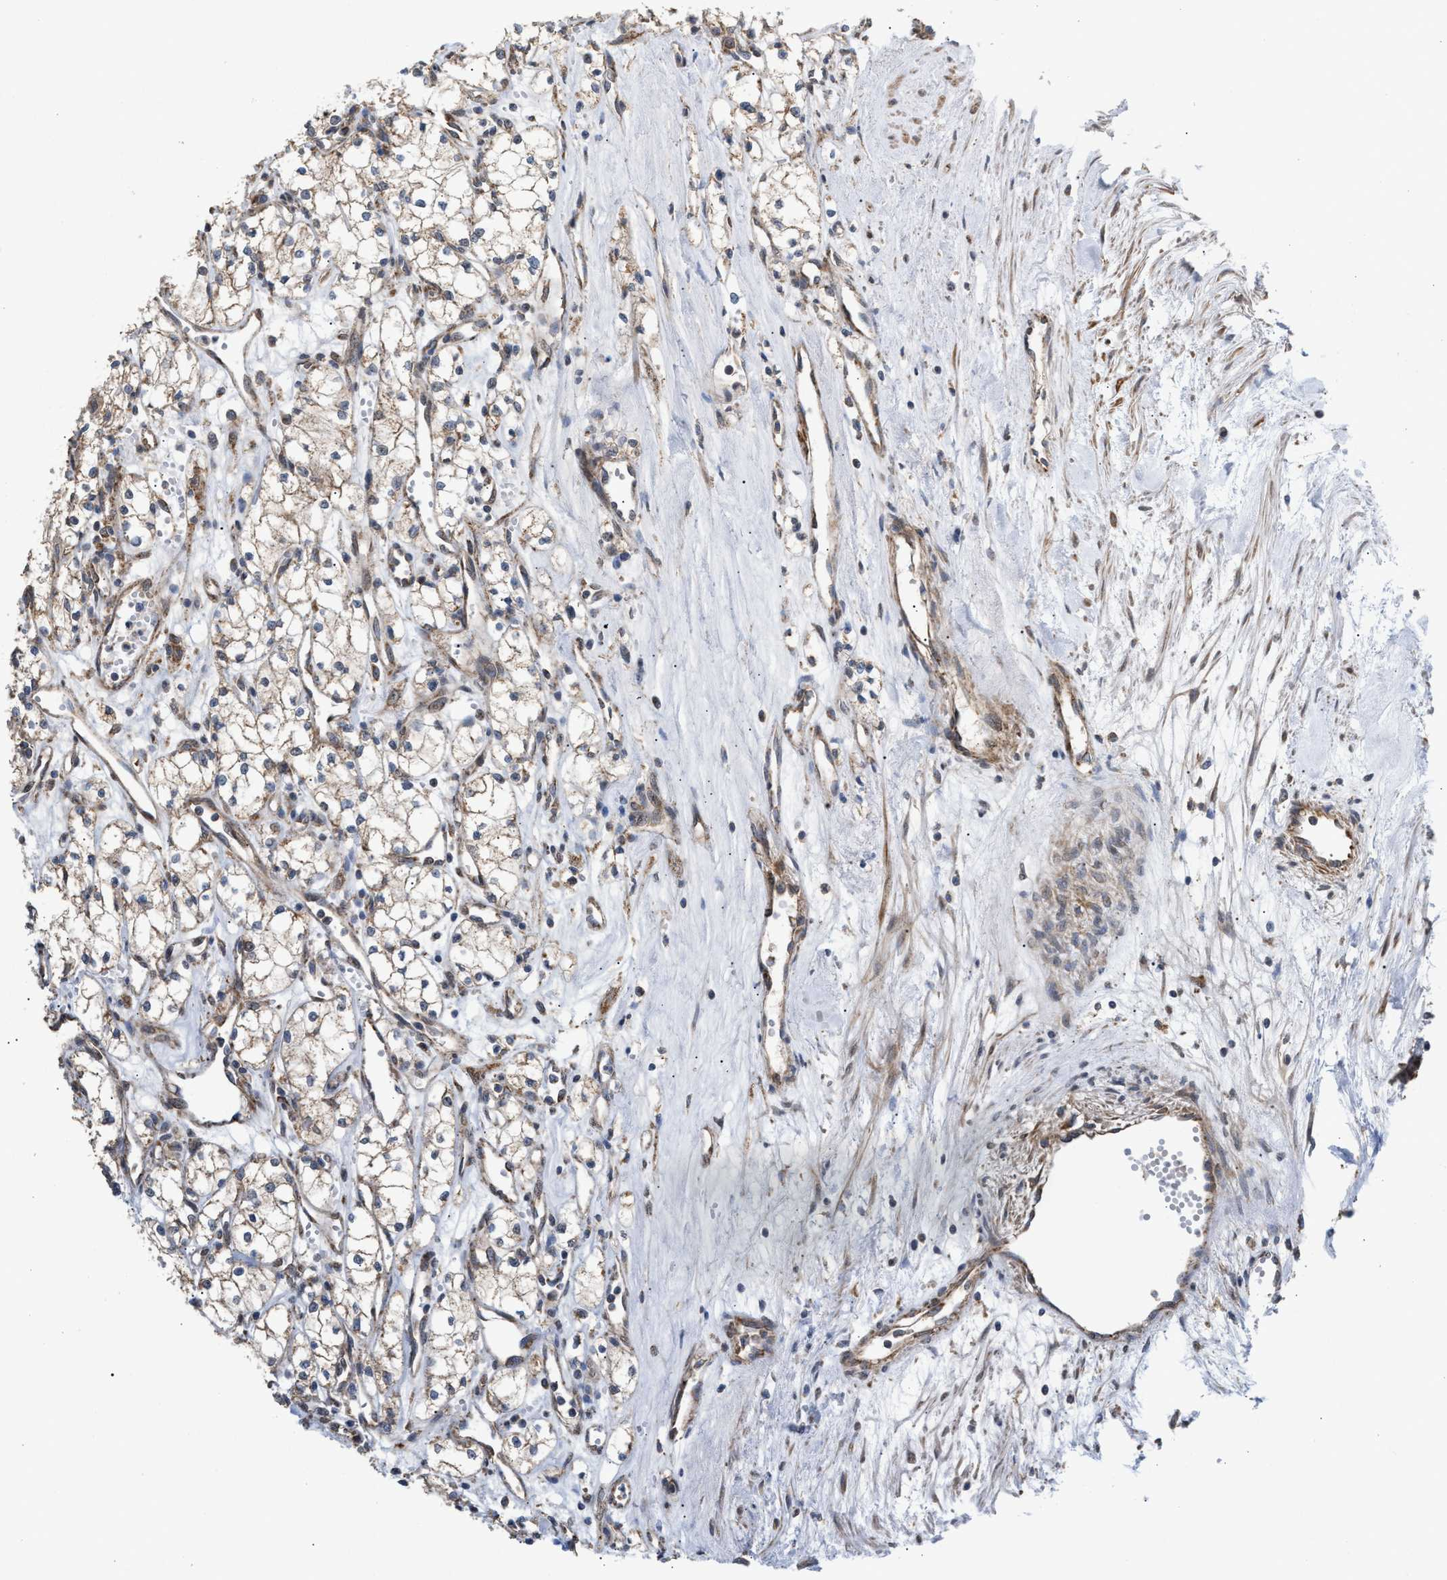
{"staining": {"intensity": "weak", "quantity": "<25%", "location": "cytoplasmic/membranous"}, "tissue": "renal cancer", "cell_type": "Tumor cells", "image_type": "cancer", "snomed": [{"axis": "morphology", "description": "Adenocarcinoma, NOS"}, {"axis": "topography", "description": "Kidney"}], "caption": "Human adenocarcinoma (renal) stained for a protein using IHC displays no positivity in tumor cells.", "gene": "TACO1", "patient": {"sex": "male", "age": 59}}